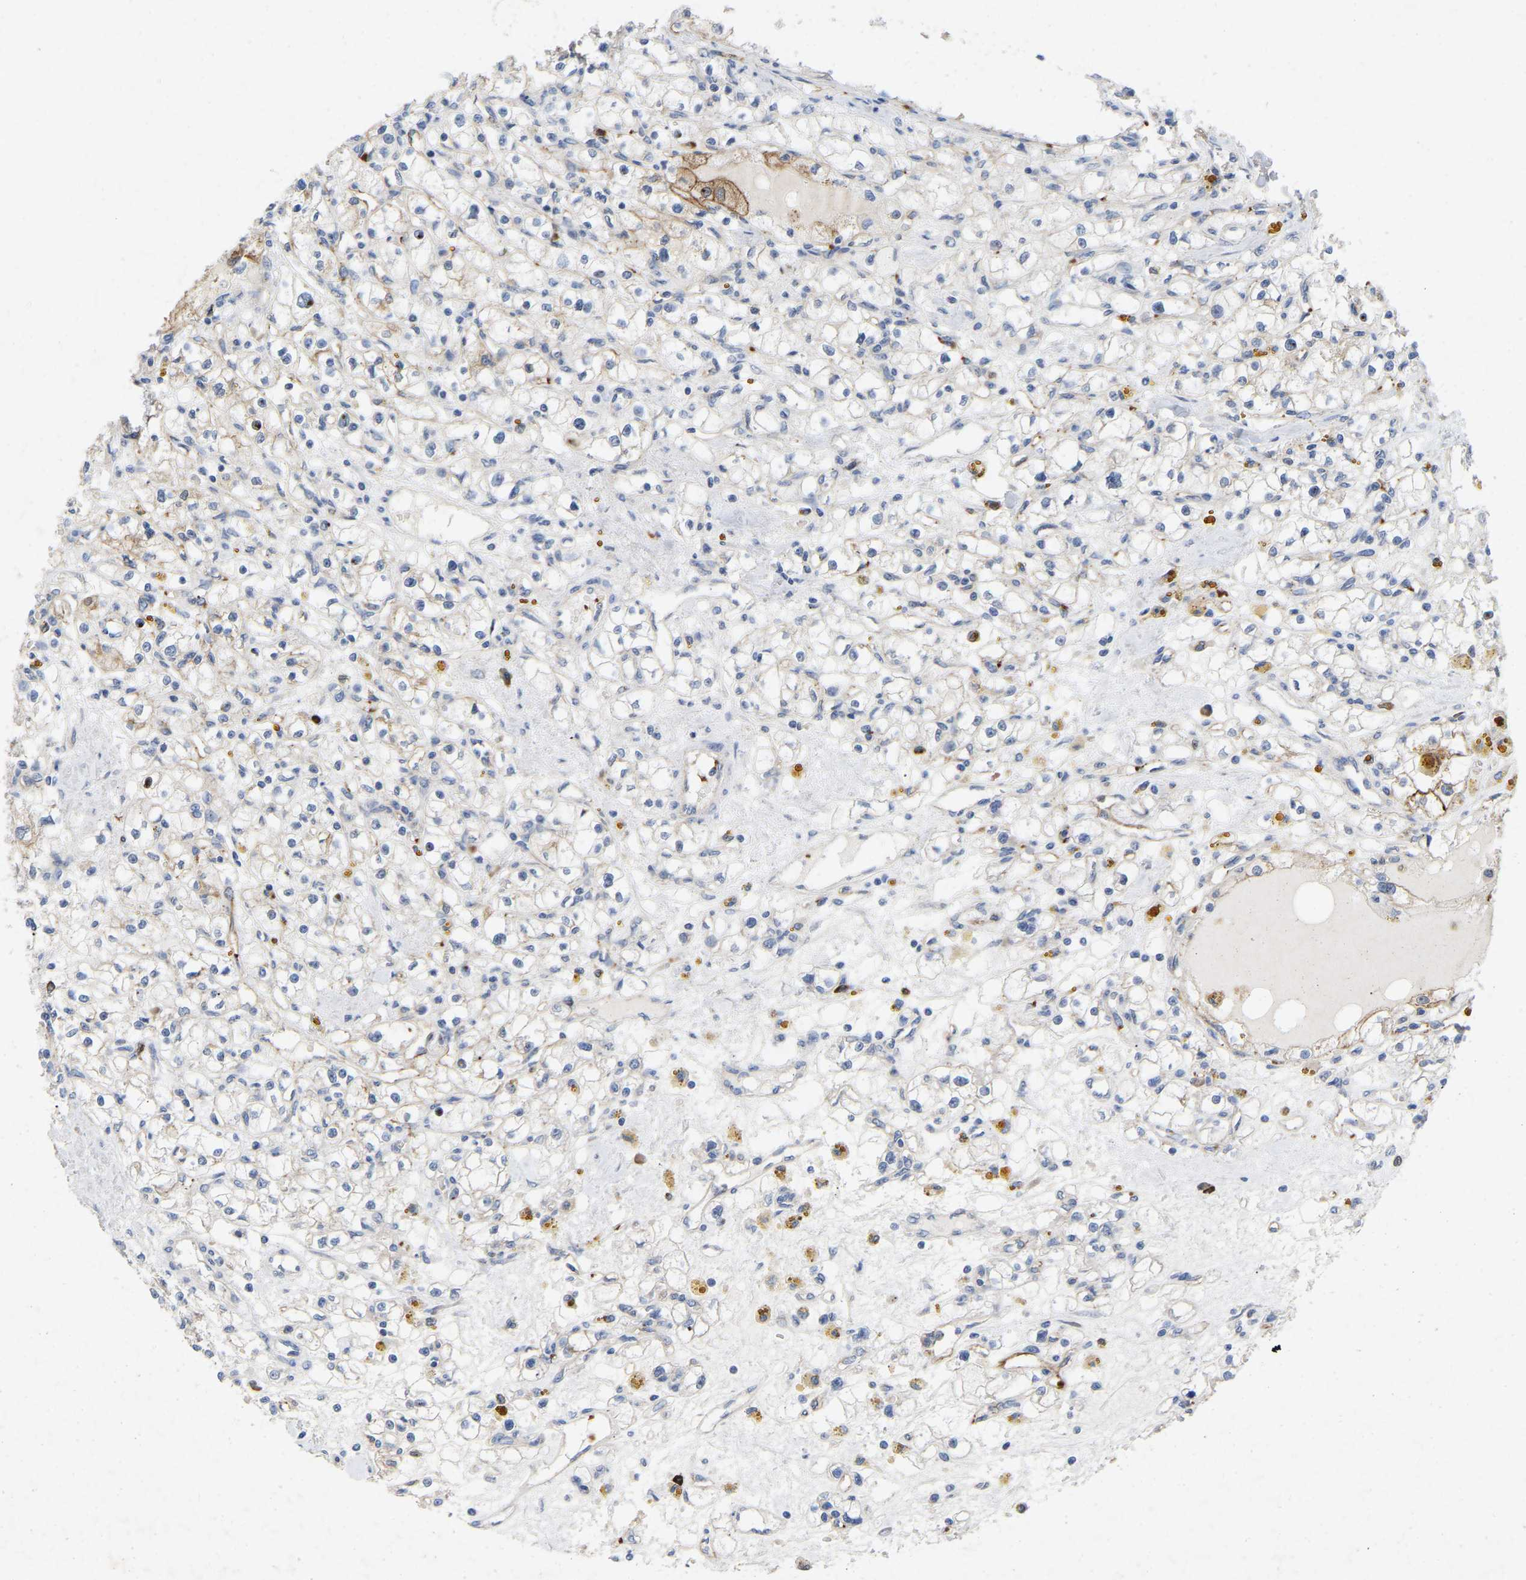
{"staining": {"intensity": "negative", "quantity": "none", "location": "none"}, "tissue": "renal cancer", "cell_type": "Tumor cells", "image_type": "cancer", "snomed": [{"axis": "morphology", "description": "Adenocarcinoma, NOS"}, {"axis": "topography", "description": "Kidney"}], "caption": "Protein analysis of adenocarcinoma (renal) shows no significant expression in tumor cells.", "gene": "RHEB", "patient": {"sex": "male", "age": 56}}